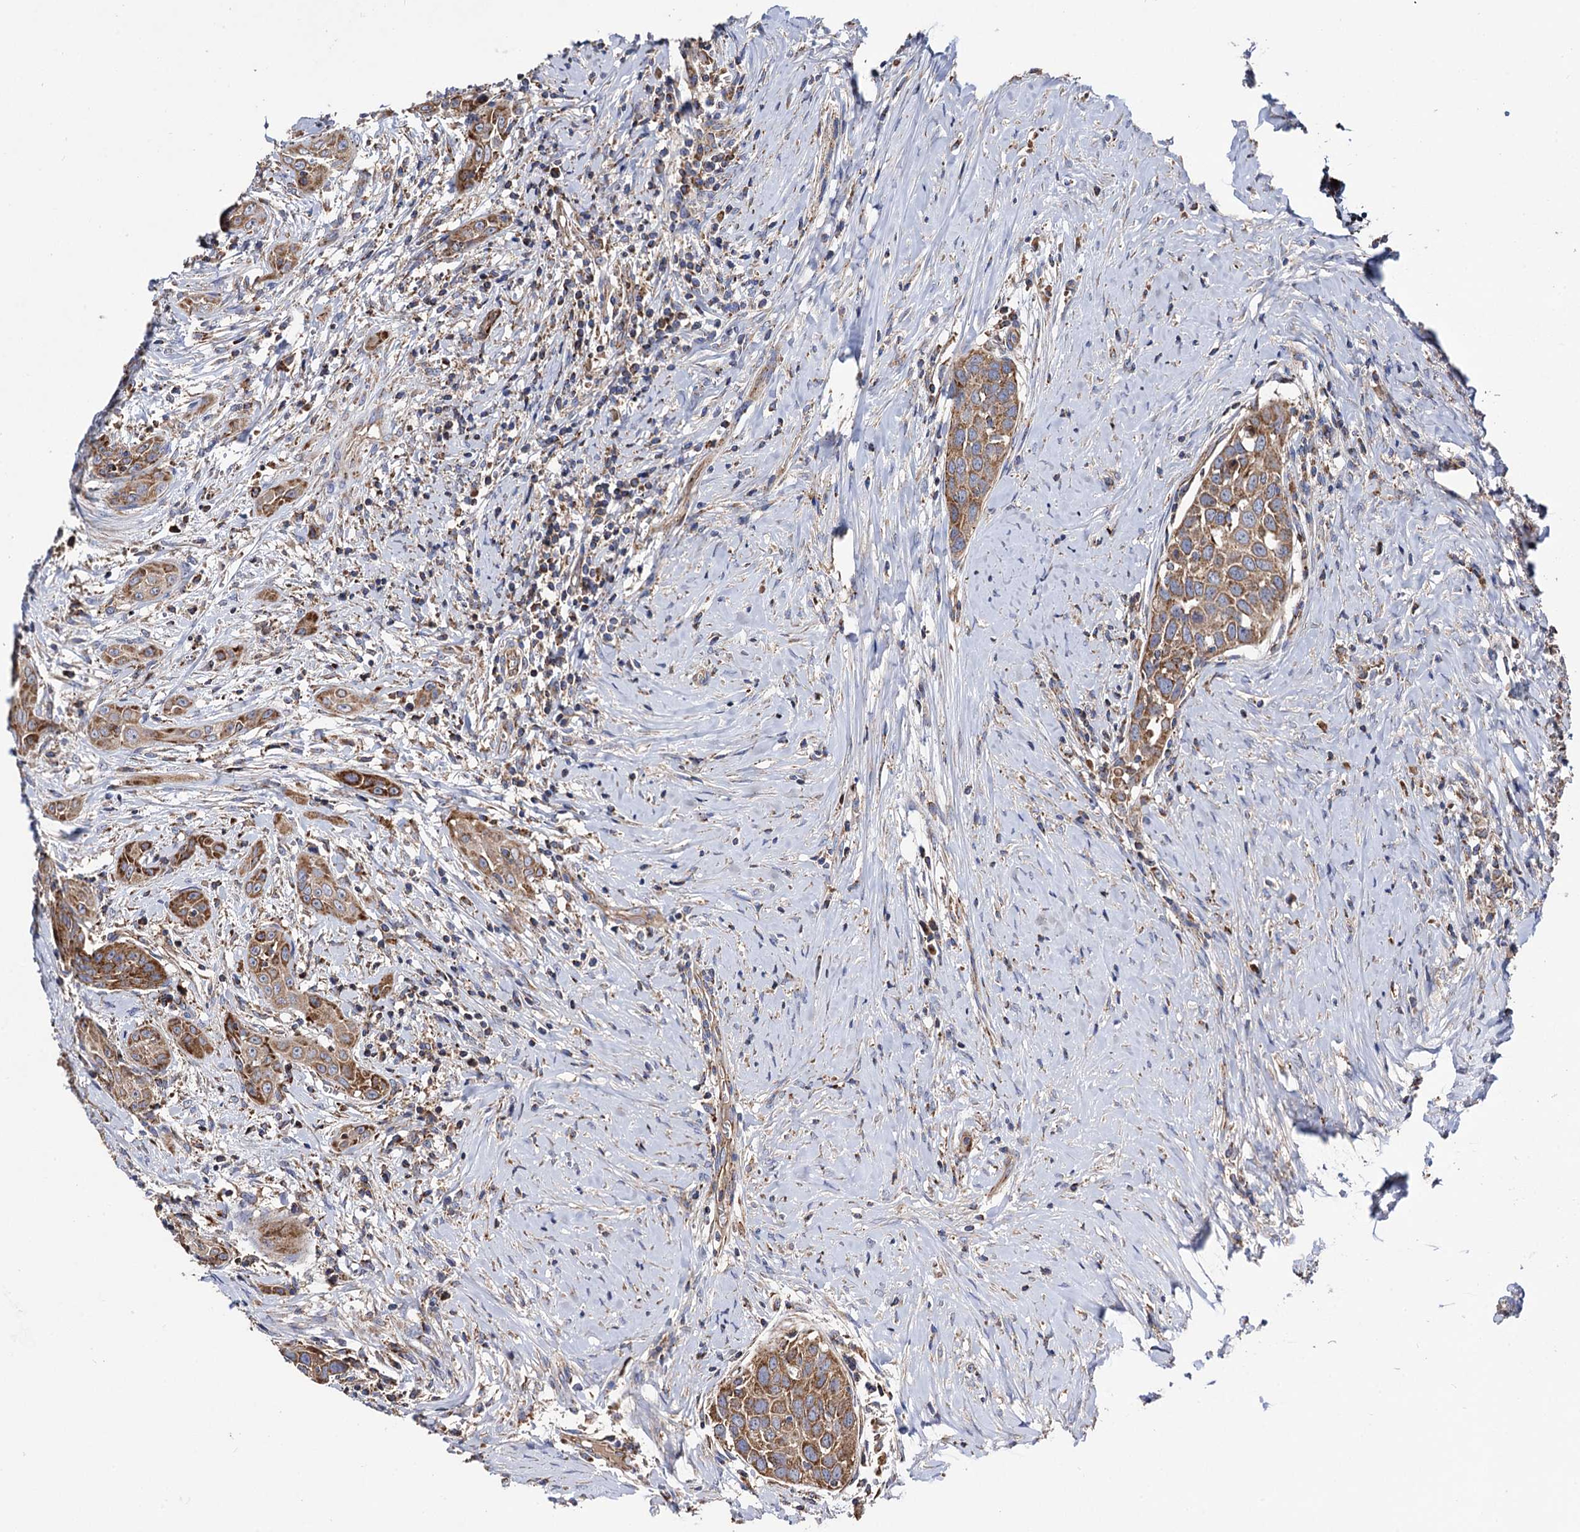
{"staining": {"intensity": "moderate", "quantity": ">75%", "location": "cytoplasmic/membranous"}, "tissue": "head and neck cancer", "cell_type": "Tumor cells", "image_type": "cancer", "snomed": [{"axis": "morphology", "description": "Squamous cell carcinoma, NOS"}, {"axis": "topography", "description": "Oral tissue"}, {"axis": "topography", "description": "Head-Neck"}], "caption": "Tumor cells demonstrate moderate cytoplasmic/membranous positivity in approximately >75% of cells in squamous cell carcinoma (head and neck). (Brightfield microscopy of DAB IHC at high magnification).", "gene": "IQCH", "patient": {"sex": "female", "age": 50}}